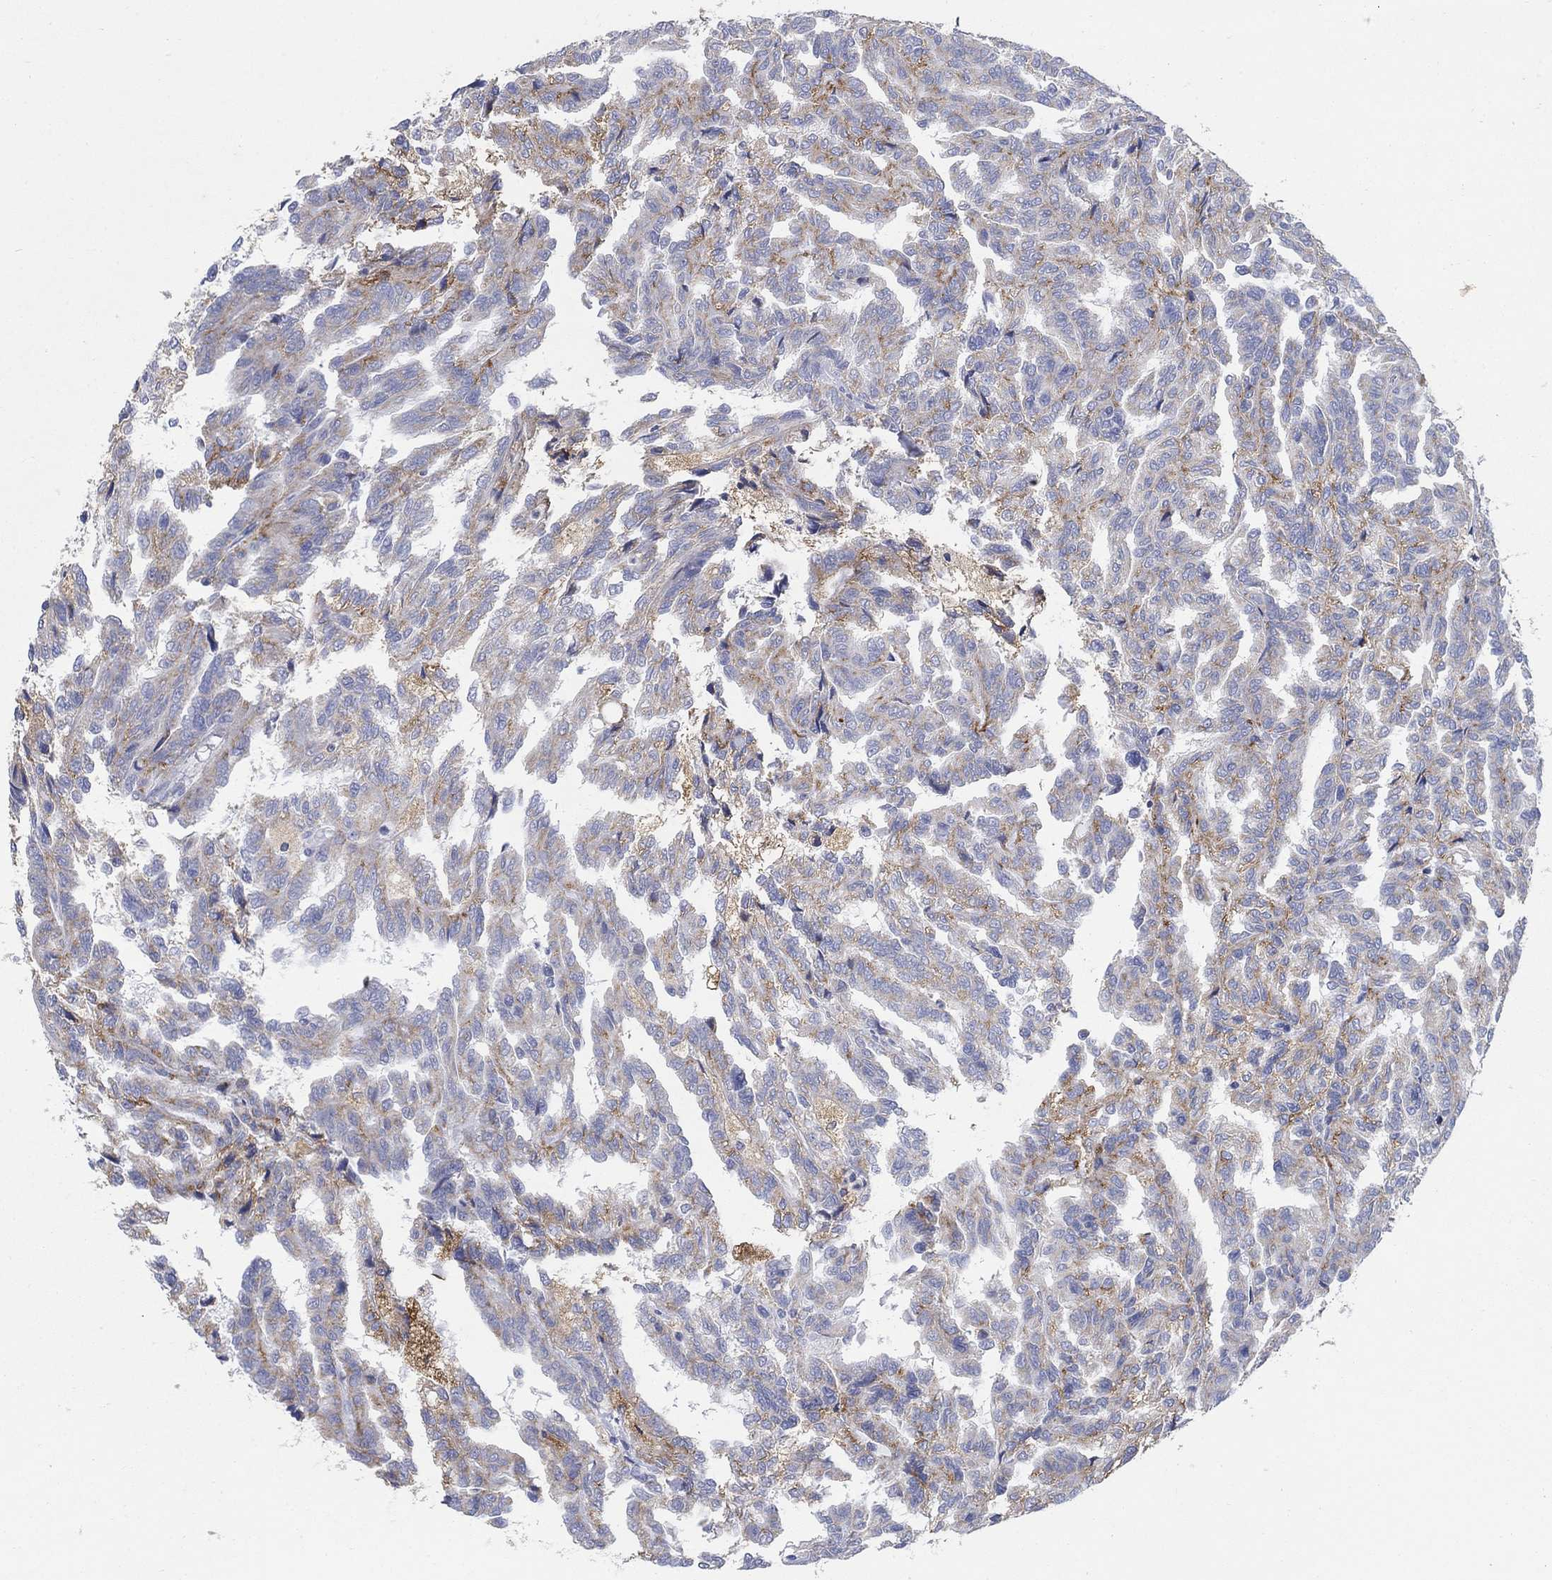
{"staining": {"intensity": "moderate", "quantity": "25%-75%", "location": "cytoplasmic/membranous"}, "tissue": "renal cancer", "cell_type": "Tumor cells", "image_type": "cancer", "snomed": [{"axis": "morphology", "description": "Adenocarcinoma, NOS"}, {"axis": "topography", "description": "Kidney"}], "caption": "Immunohistochemical staining of renal cancer (adenocarcinoma) demonstrates medium levels of moderate cytoplasmic/membranous protein expression in about 25%-75% of tumor cells.", "gene": "SCCPDH", "patient": {"sex": "male", "age": 79}}